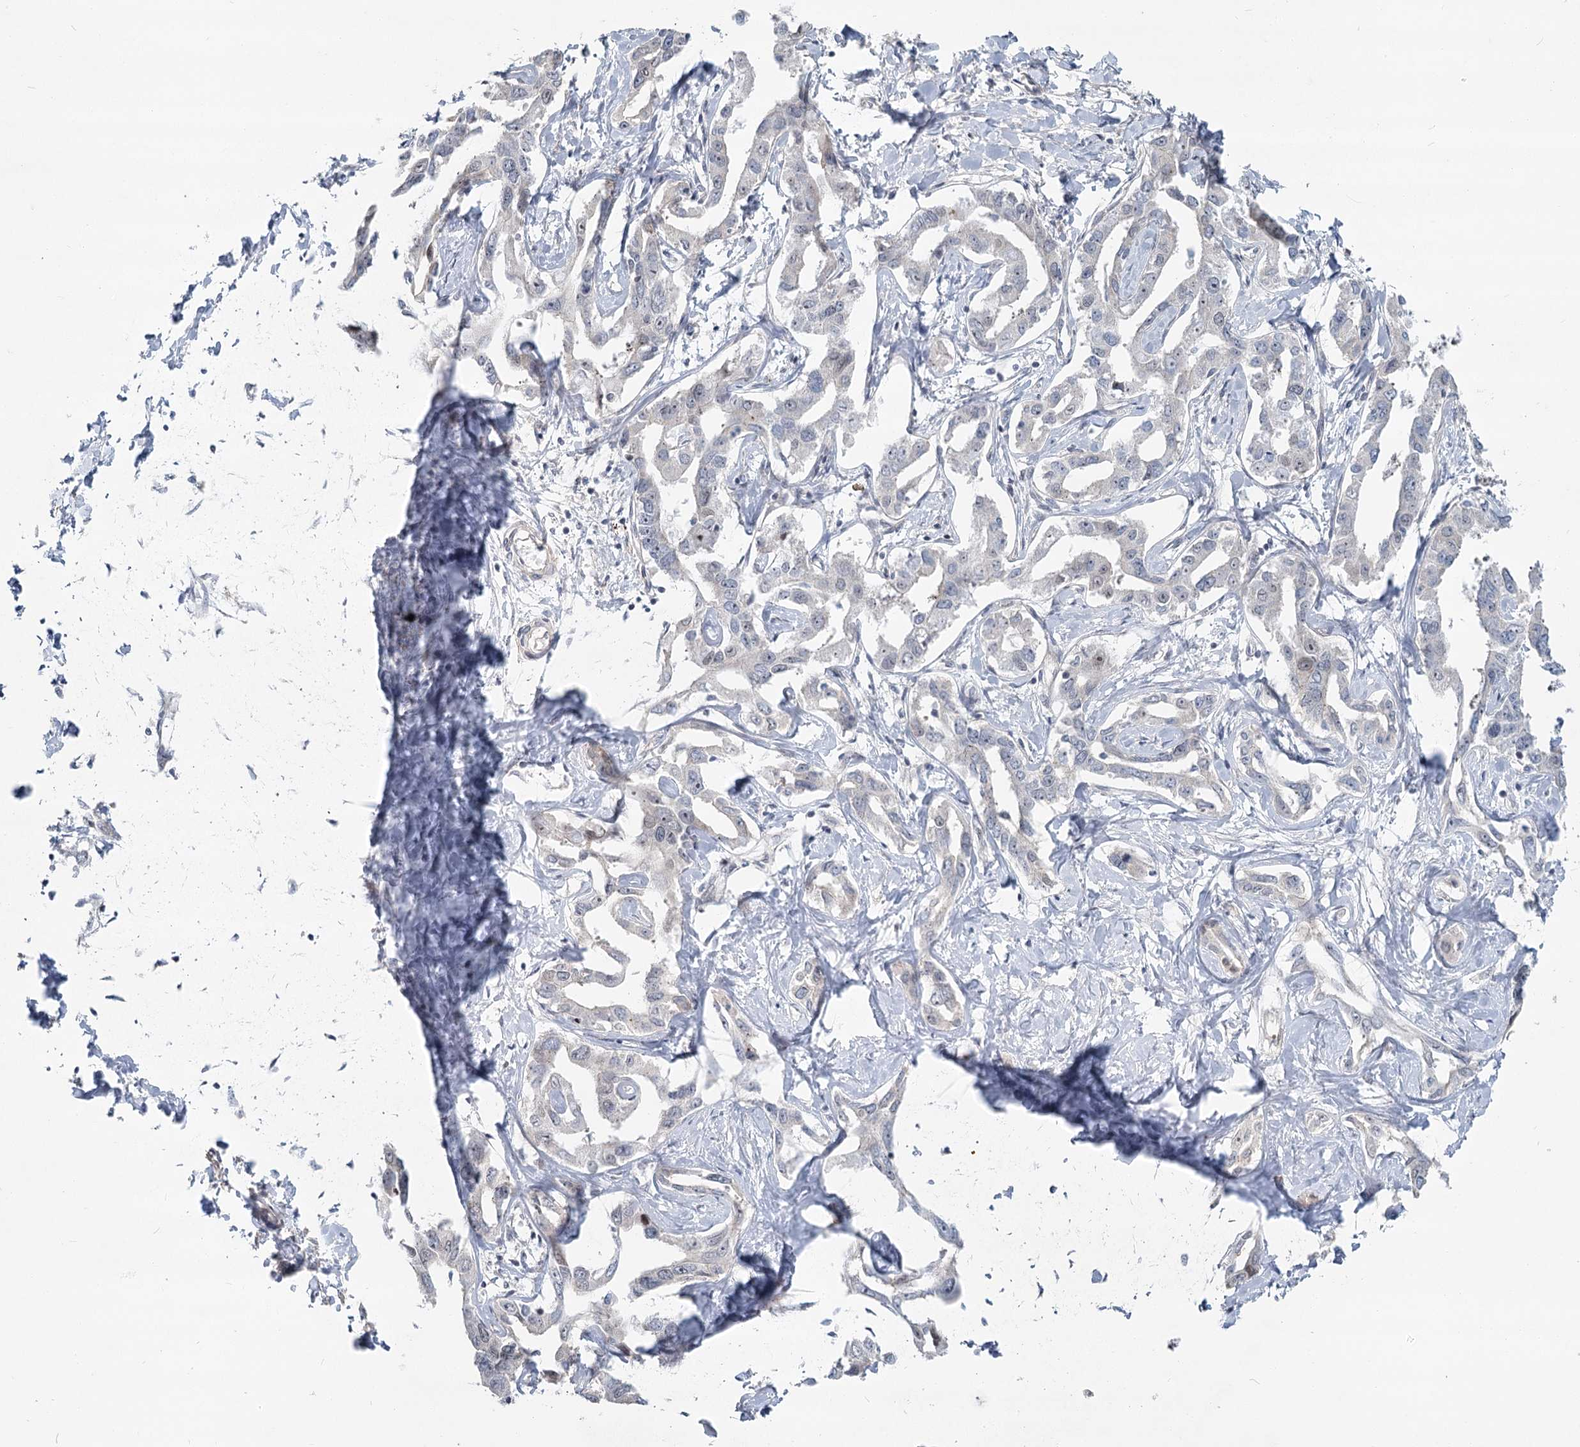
{"staining": {"intensity": "negative", "quantity": "none", "location": "none"}, "tissue": "liver cancer", "cell_type": "Tumor cells", "image_type": "cancer", "snomed": [{"axis": "morphology", "description": "Cholangiocarcinoma"}, {"axis": "topography", "description": "Liver"}], "caption": "IHC photomicrograph of neoplastic tissue: liver cancer (cholangiocarcinoma) stained with DAB demonstrates no significant protein positivity in tumor cells. (DAB immunohistochemistry (IHC), high magnification).", "gene": "SPINK13", "patient": {"sex": "male", "age": 59}}